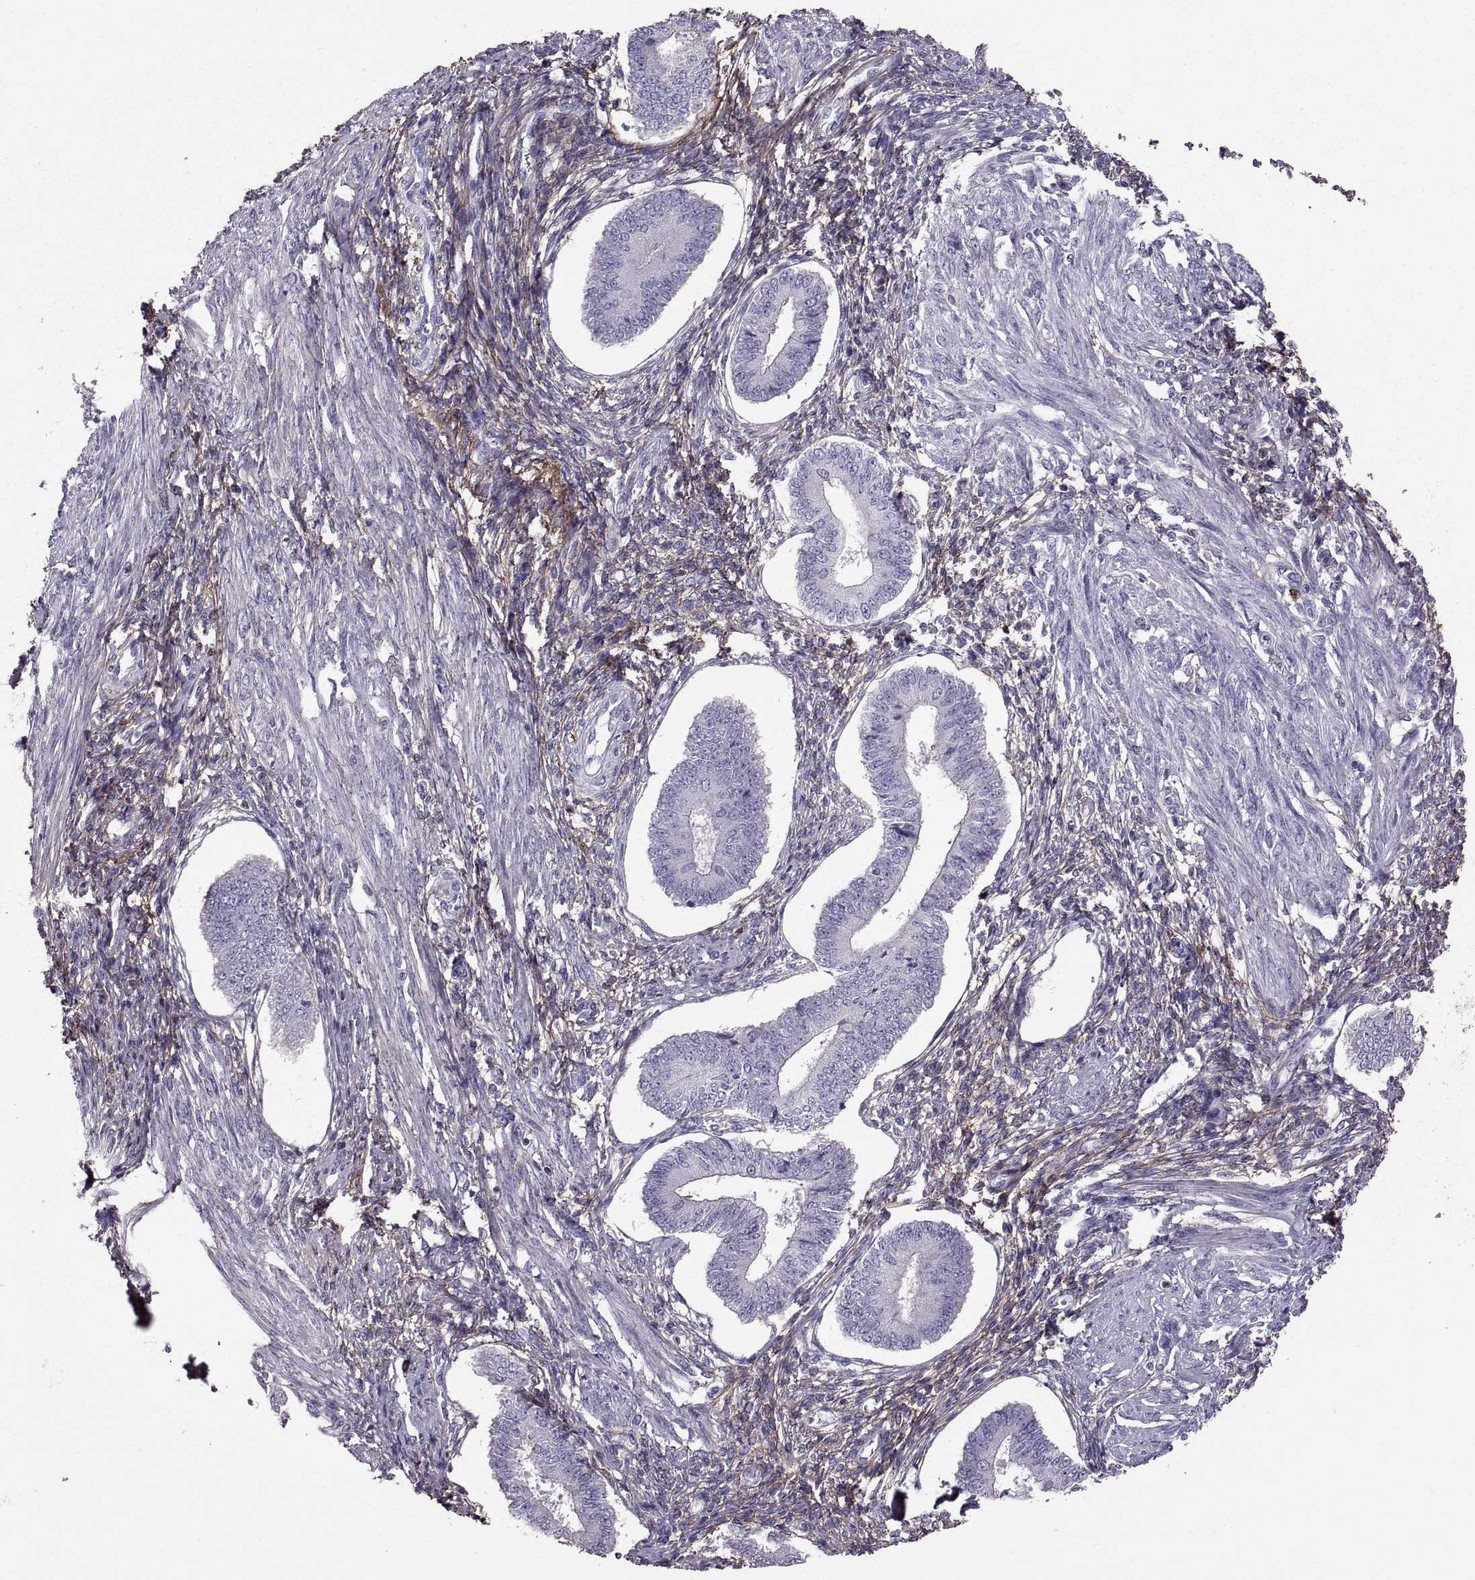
{"staining": {"intensity": "moderate", "quantity": "25%-75%", "location": "cytoplasmic/membranous"}, "tissue": "endometrium", "cell_type": "Cells in endometrial stroma", "image_type": "normal", "snomed": [{"axis": "morphology", "description": "Normal tissue, NOS"}, {"axis": "topography", "description": "Endometrium"}], "caption": "A micrograph showing moderate cytoplasmic/membranous positivity in approximately 25%-75% of cells in endometrial stroma in unremarkable endometrium, as visualized by brown immunohistochemical staining.", "gene": "EMILIN2", "patient": {"sex": "female", "age": 42}}